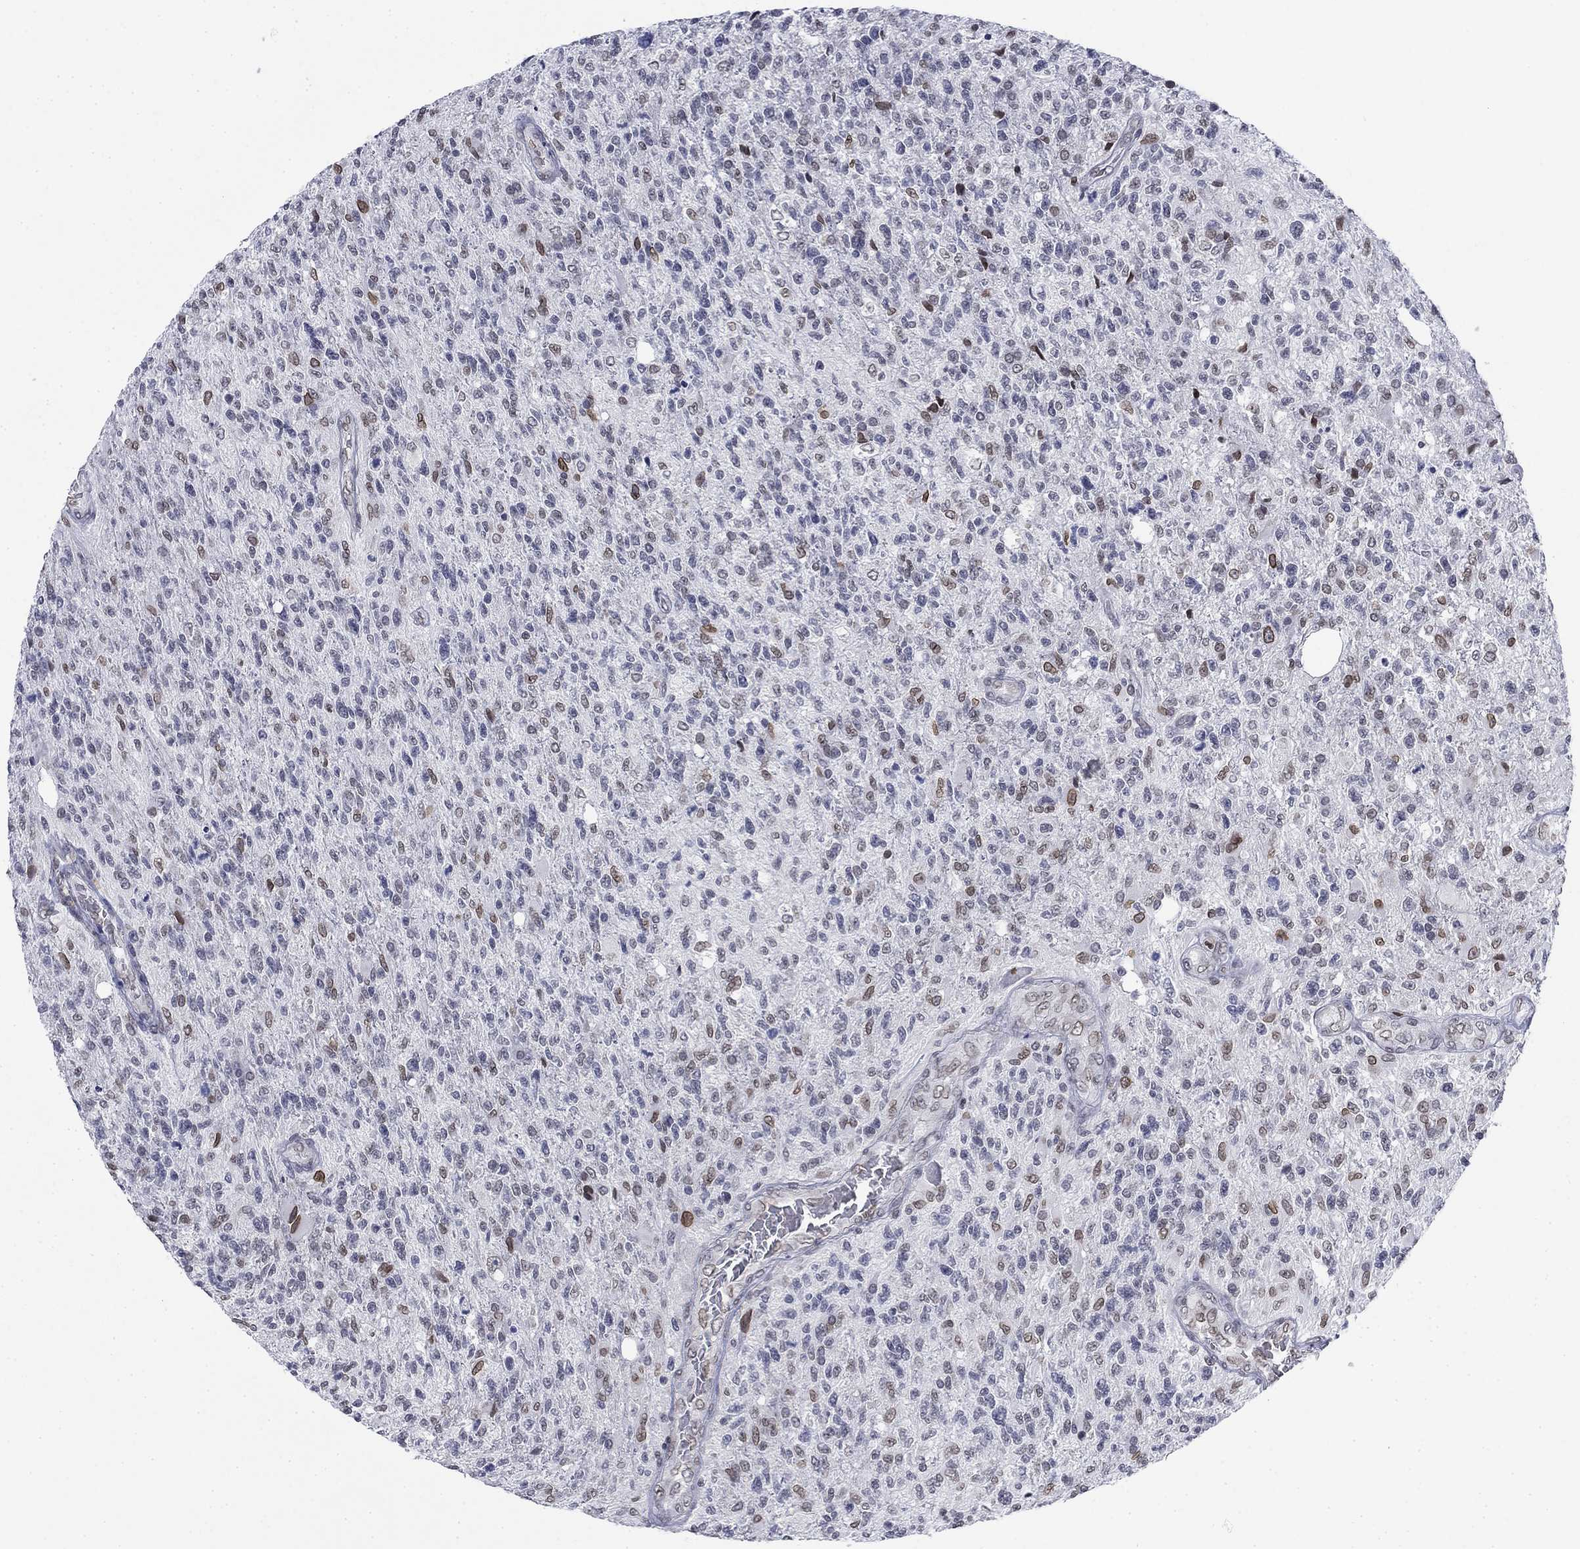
{"staining": {"intensity": "strong", "quantity": "<25%", "location": "cytoplasmic/membranous,nuclear"}, "tissue": "glioma", "cell_type": "Tumor cells", "image_type": "cancer", "snomed": [{"axis": "morphology", "description": "Glioma, malignant, High grade"}, {"axis": "topography", "description": "Brain"}], "caption": "DAB immunohistochemical staining of glioma exhibits strong cytoplasmic/membranous and nuclear protein staining in about <25% of tumor cells.", "gene": "TOR1AIP1", "patient": {"sex": "male", "age": 56}}